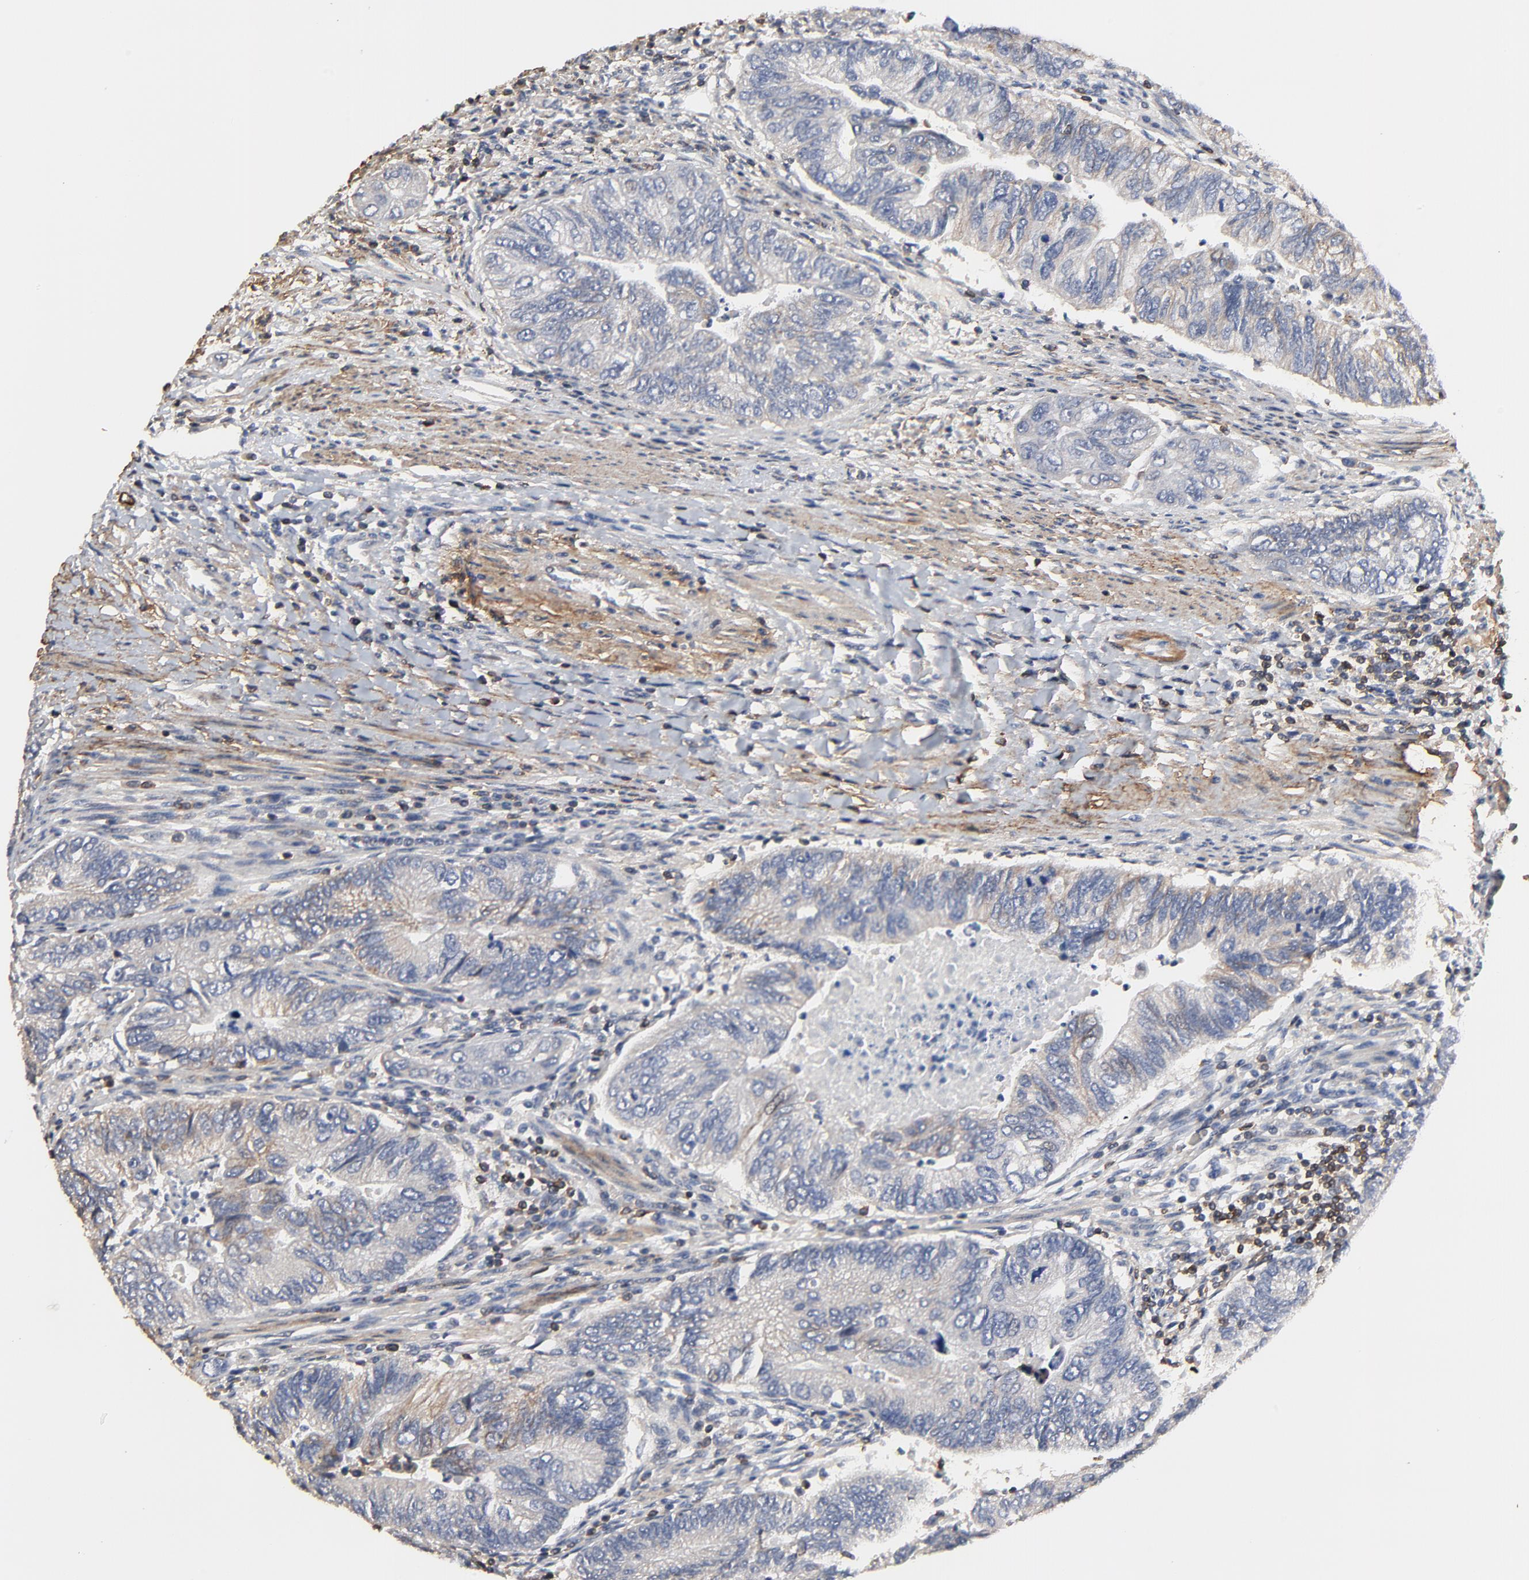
{"staining": {"intensity": "weak", "quantity": "<25%", "location": "cytoplasmic/membranous"}, "tissue": "colorectal cancer", "cell_type": "Tumor cells", "image_type": "cancer", "snomed": [{"axis": "morphology", "description": "Adenocarcinoma, NOS"}, {"axis": "topography", "description": "Colon"}], "caption": "Immunohistochemical staining of human colorectal cancer displays no significant positivity in tumor cells.", "gene": "SKAP1", "patient": {"sex": "female", "age": 11}}